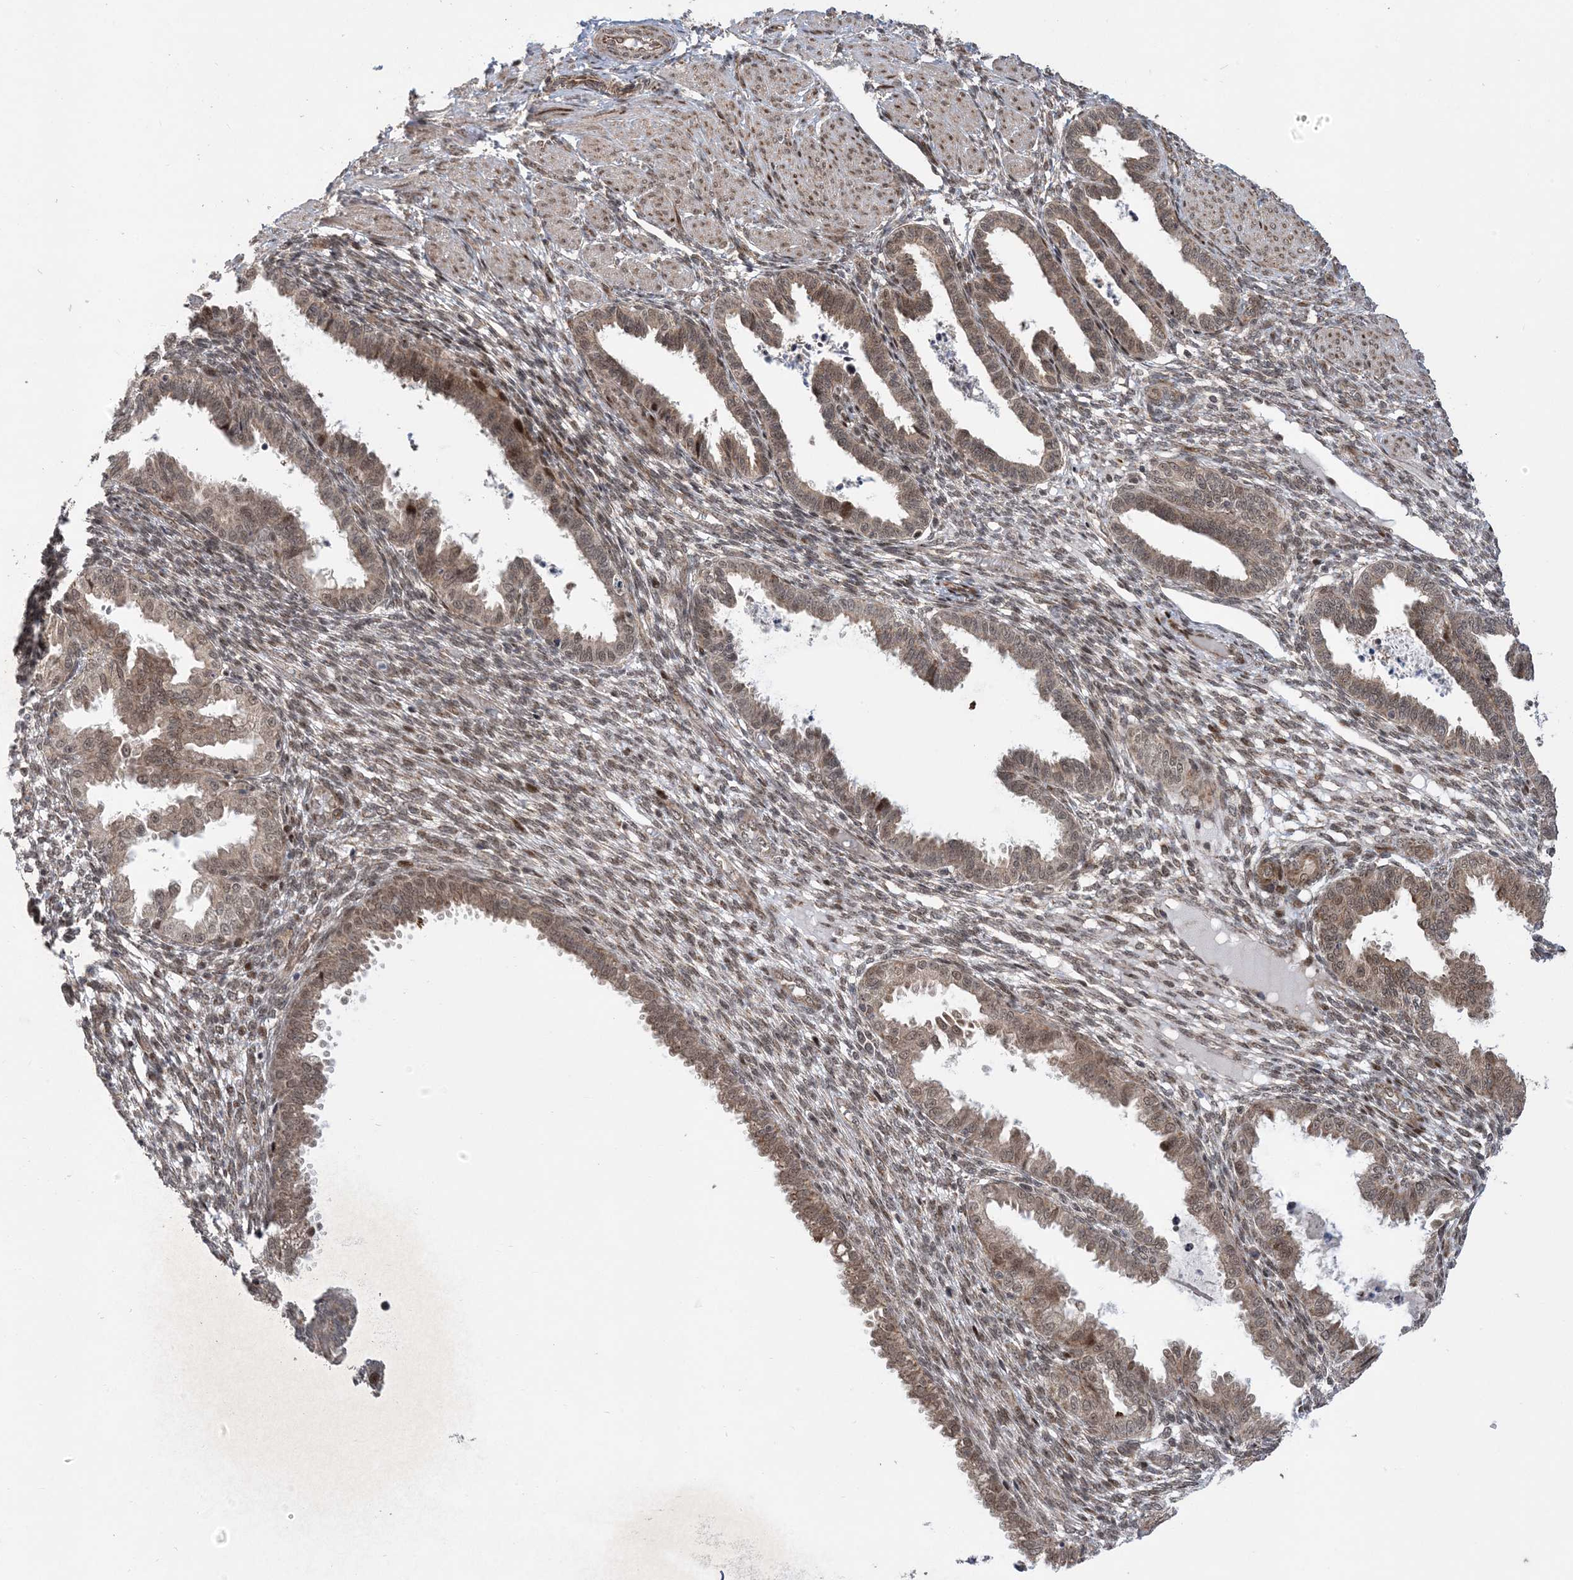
{"staining": {"intensity": "moderate", "quantity": "<25%", "location": "cytoplasmic/membranous,nuclear"}, "tissue": "endometrium", "cell_type": "Cells in endometrial stroma", "image_type": "normal", "snomed": [{"axis": "morphology", "description": "Normal tissue, NOS"}, {"axis": "topography", "description": "Endometrium"}], "caption": "Protein expression by IHC demonstrates moderate cytoplasmic/membranous,nuclear staining in about <25% of cells in endometrial stroma in benign endometrium. (Stains: DAB in brown, nuclei in blue, Microscopy: brightfield microscopy at high magnification).", "gene": "FAM9B", "patient": {"sex": "female", "age": 33}}